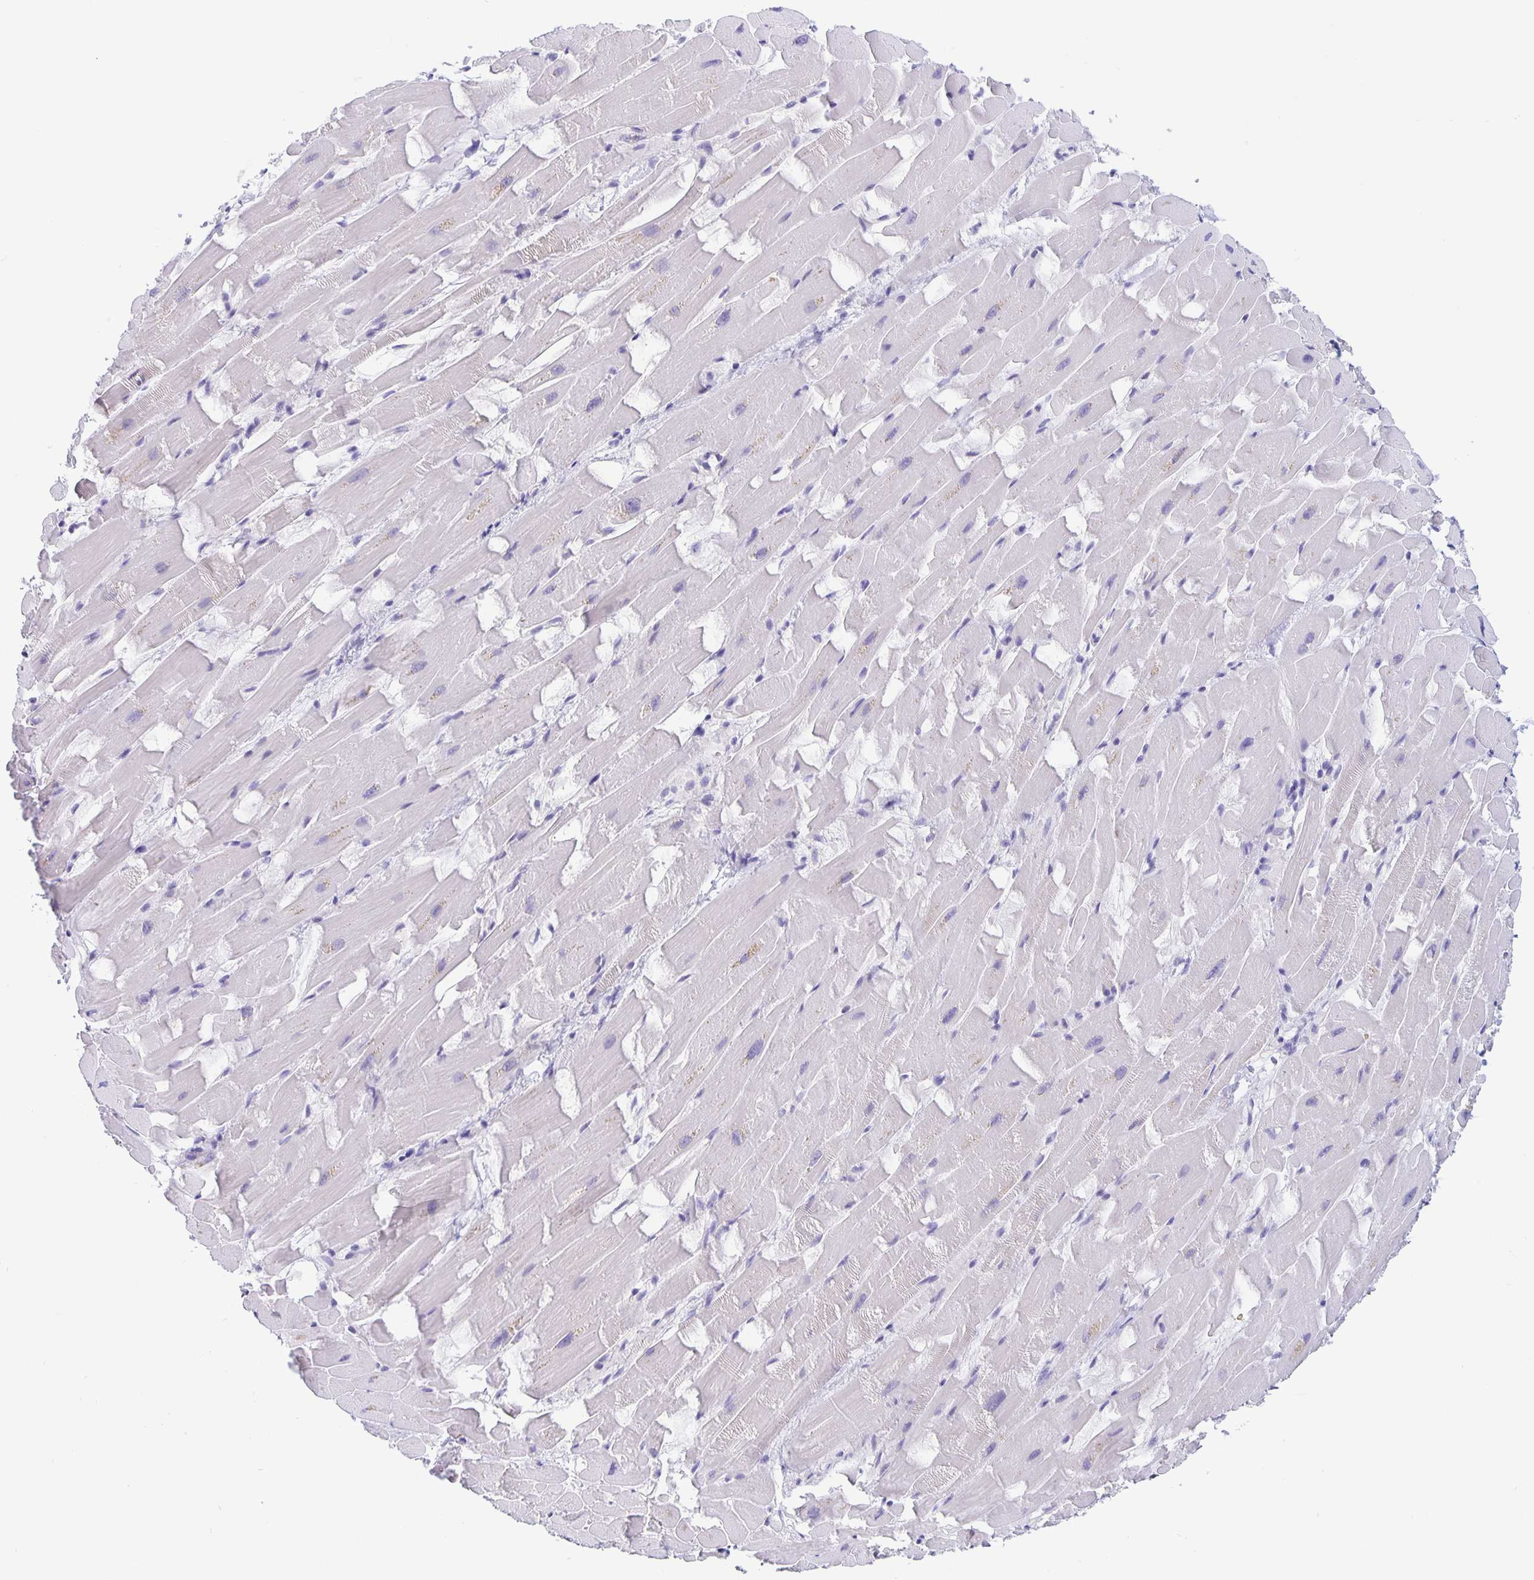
{"staining": {"intensity": "negative", "quantity": "none", "location": "none"}, "tissue": "heart muscle", "cell_type": "Cardiomyocytes", "image_type": "normal", "snomed": [{"axis": "morphology", "description": "Normal tissue, NOS"}, {"axis": "topography", "description": "Heart"}], "caption": "High power microscopy micrograph of an immunohistochemistry (IHC) photomicrograph of normal heart muscle, revealing no significant staining in cardiomyocytes.", "gene": "ERMN", "patient": {"sex": "male", "age": 37}}